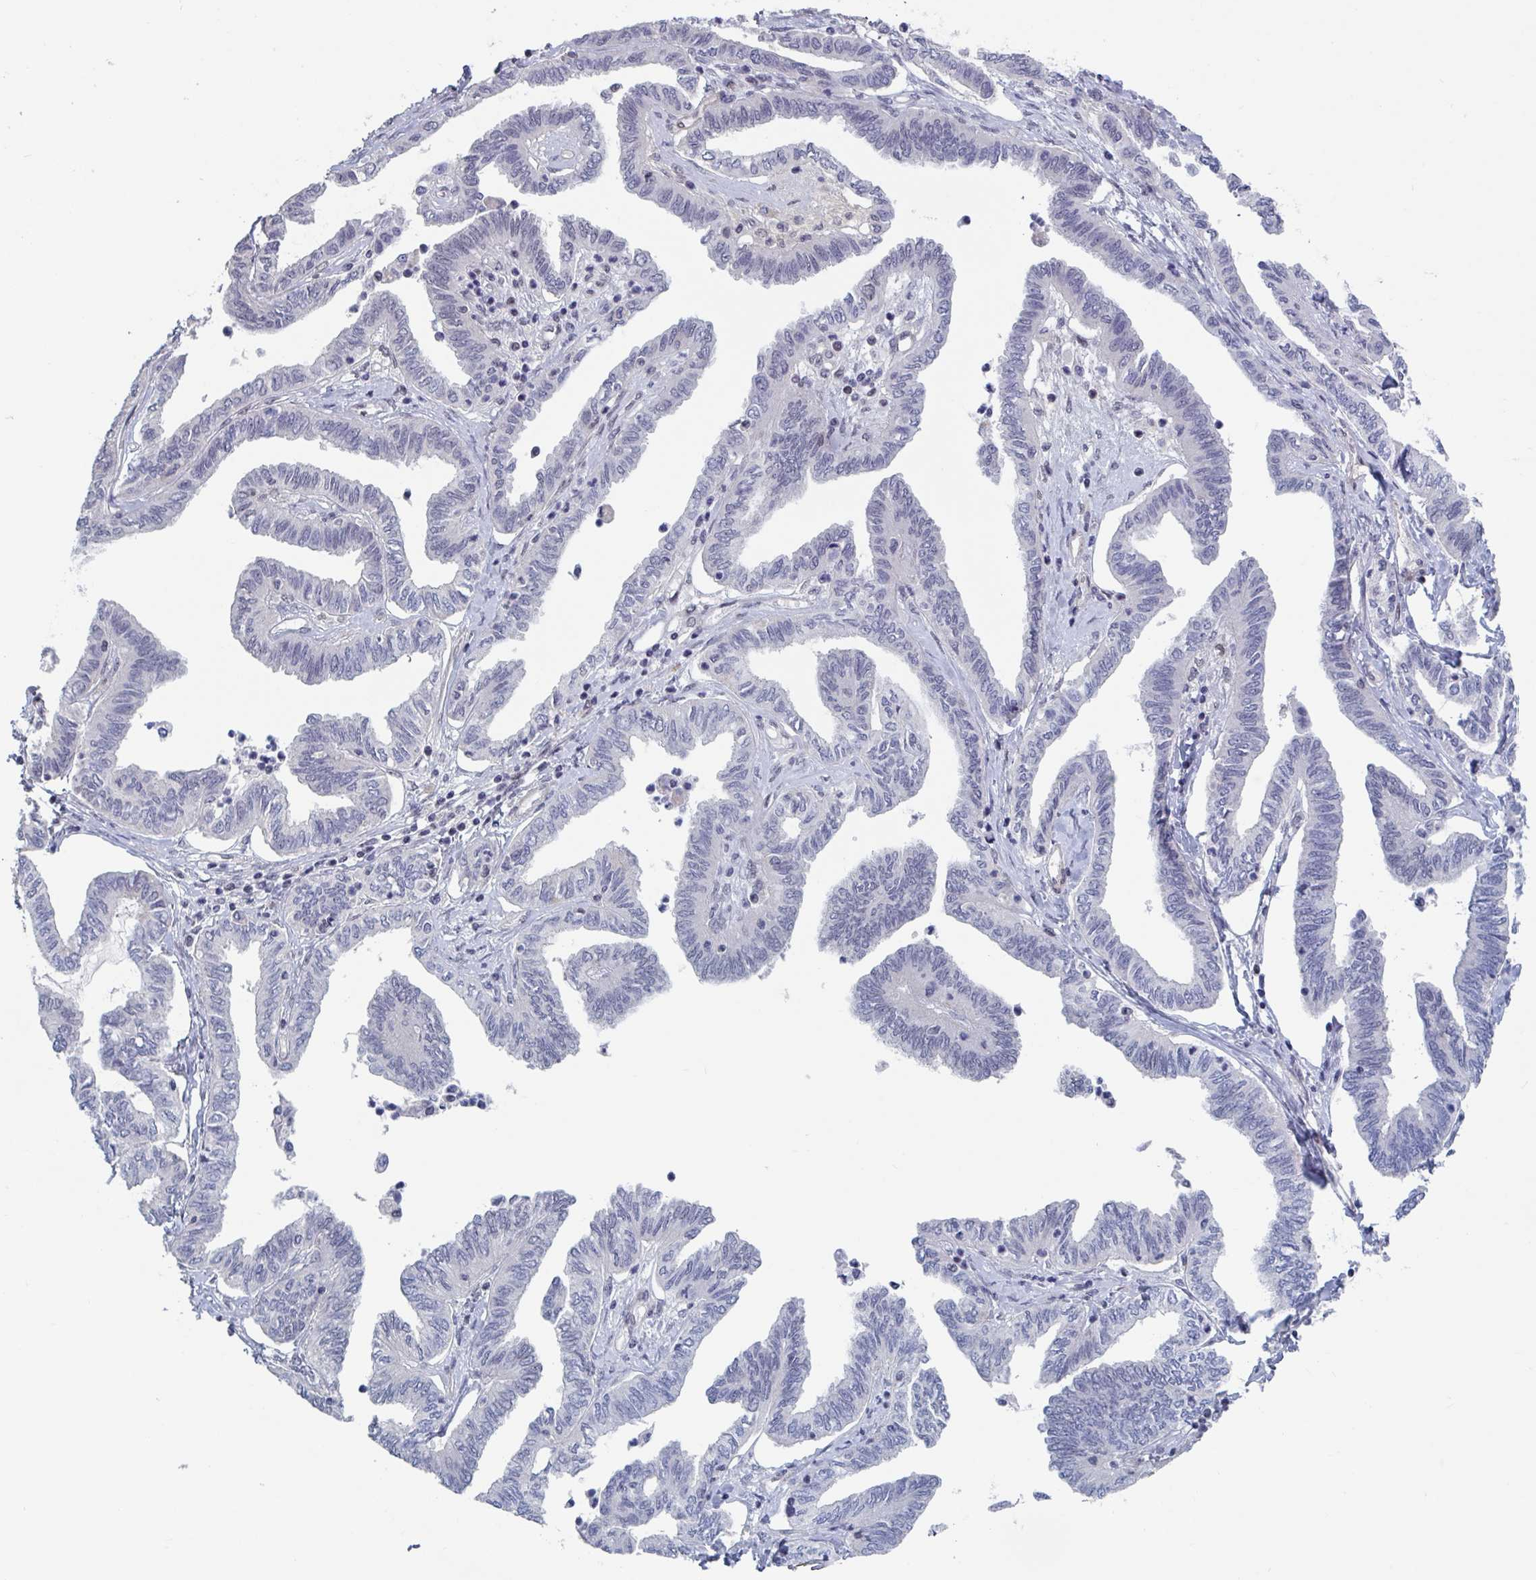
{"staining": {"intensity": "negative", "quantity": "none", "location": "none"}, "tissue": "ovarian cancer", "cell_type": "Tumor cells", "image_type": "cancer", "snomed": [{"axis": "morphology", "description": "Carcinoma, endometroid"}, {"axis": "topography", "description": "Ovary"}], "caption": "This is an immunohistochemistry (IHC) micrograph of human ovarian cancer (endometroid carcinoma). There is no positivity in tumor cells.", "gene": "BCL7B", "patient": {"sex": "female", "age": 70}}